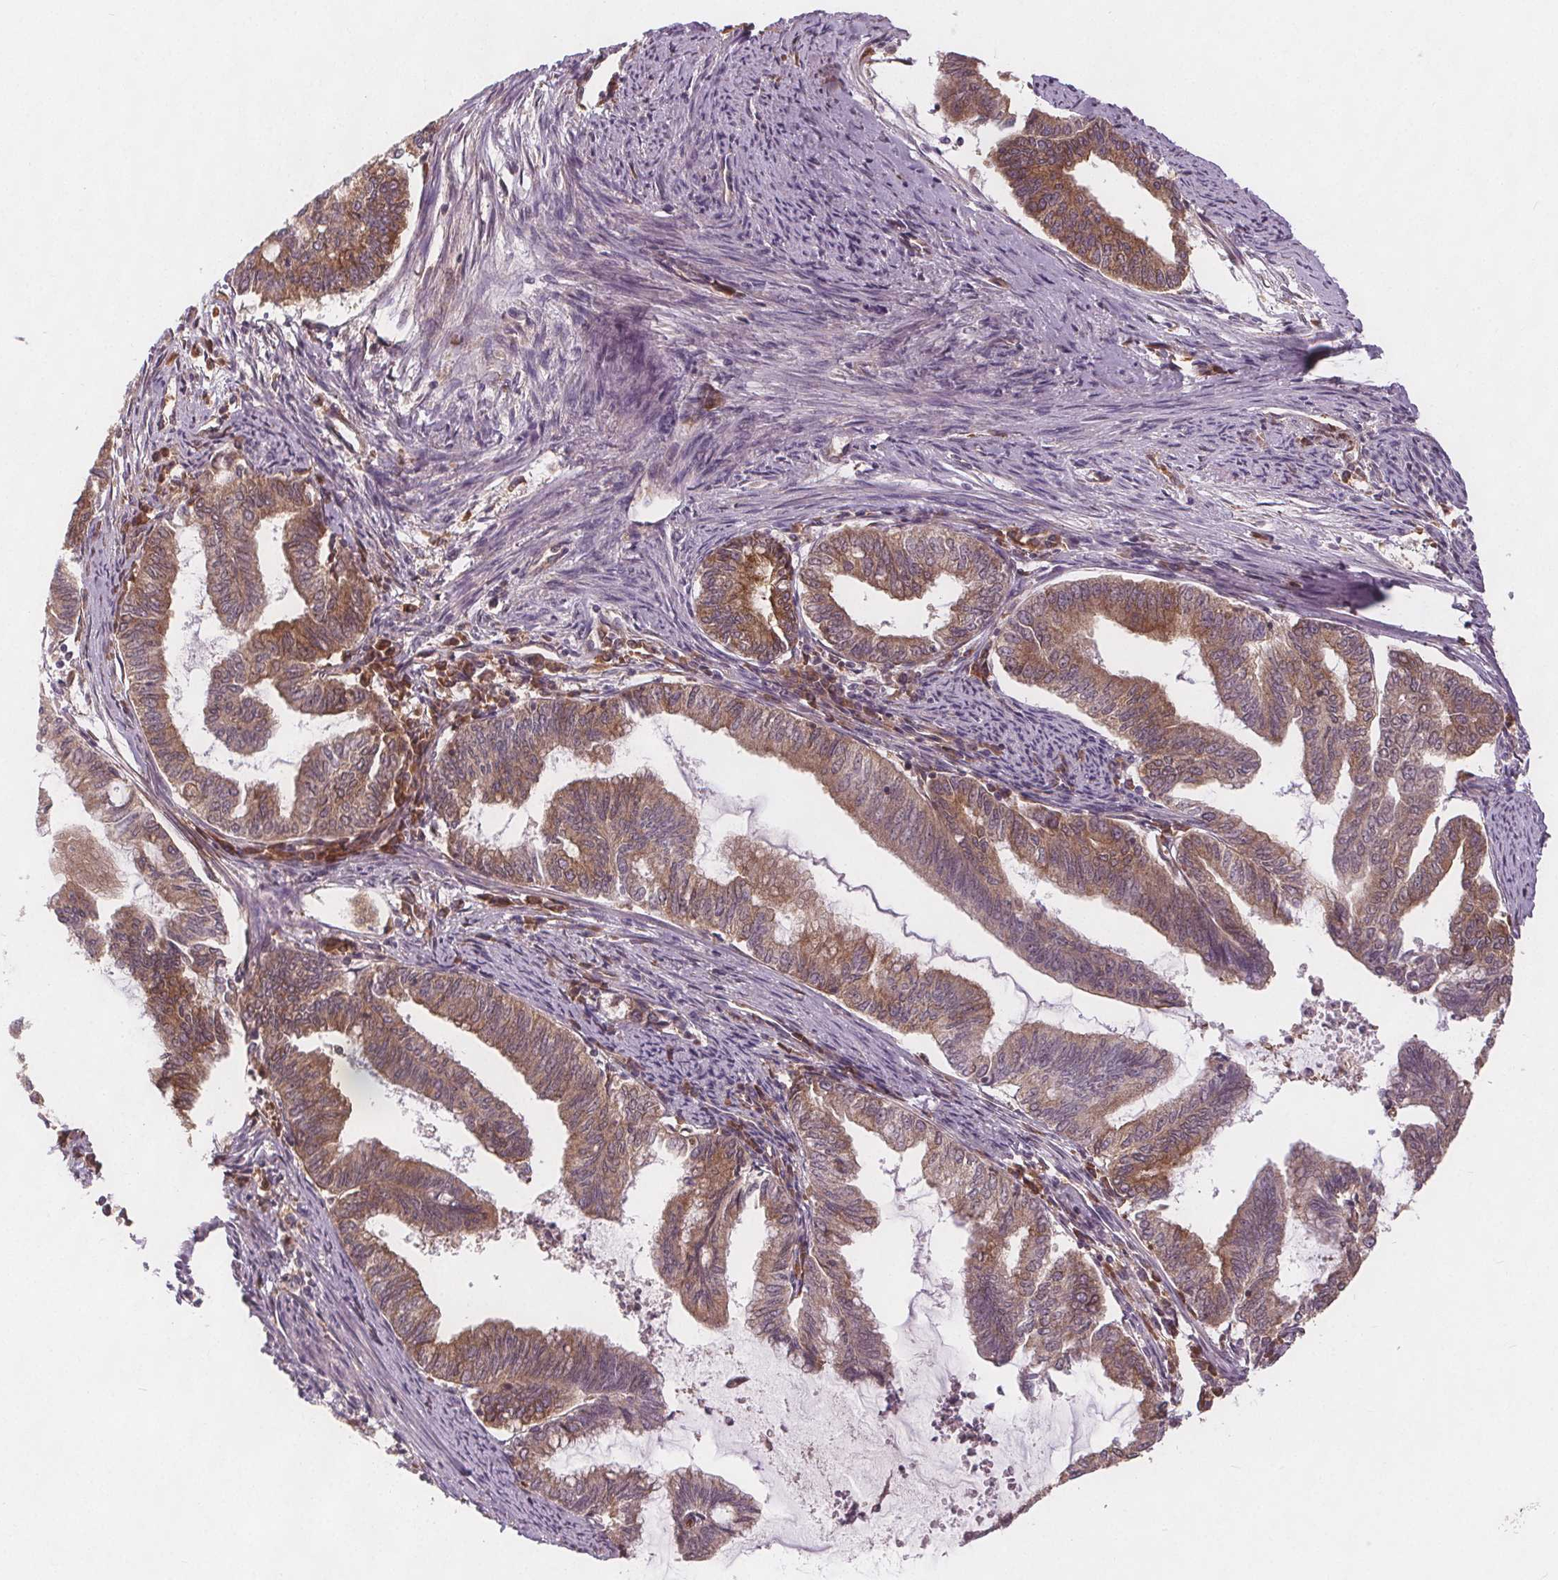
{"staining": {"intensity": "moderate", "quantity": ">75%", "location": "cytoplasmic/membranous"}, "tissue": "endometrial cancer", "cell_type": "Tumor cells", "image_type": "cancer", "snomed": [{"axis": "morphology", "description": "Adenocarcinoma, NOS"}, {"axis": "topography", "description": "Endometrium"}], "caption": "Endometrial cancer stained with a brown dye reveals moderate cytoplasmic/membranous positive expression in approximately >75% of tumor cells.", "gene": "EIF3D", "patient": {"sex": "female", "age": 79}}